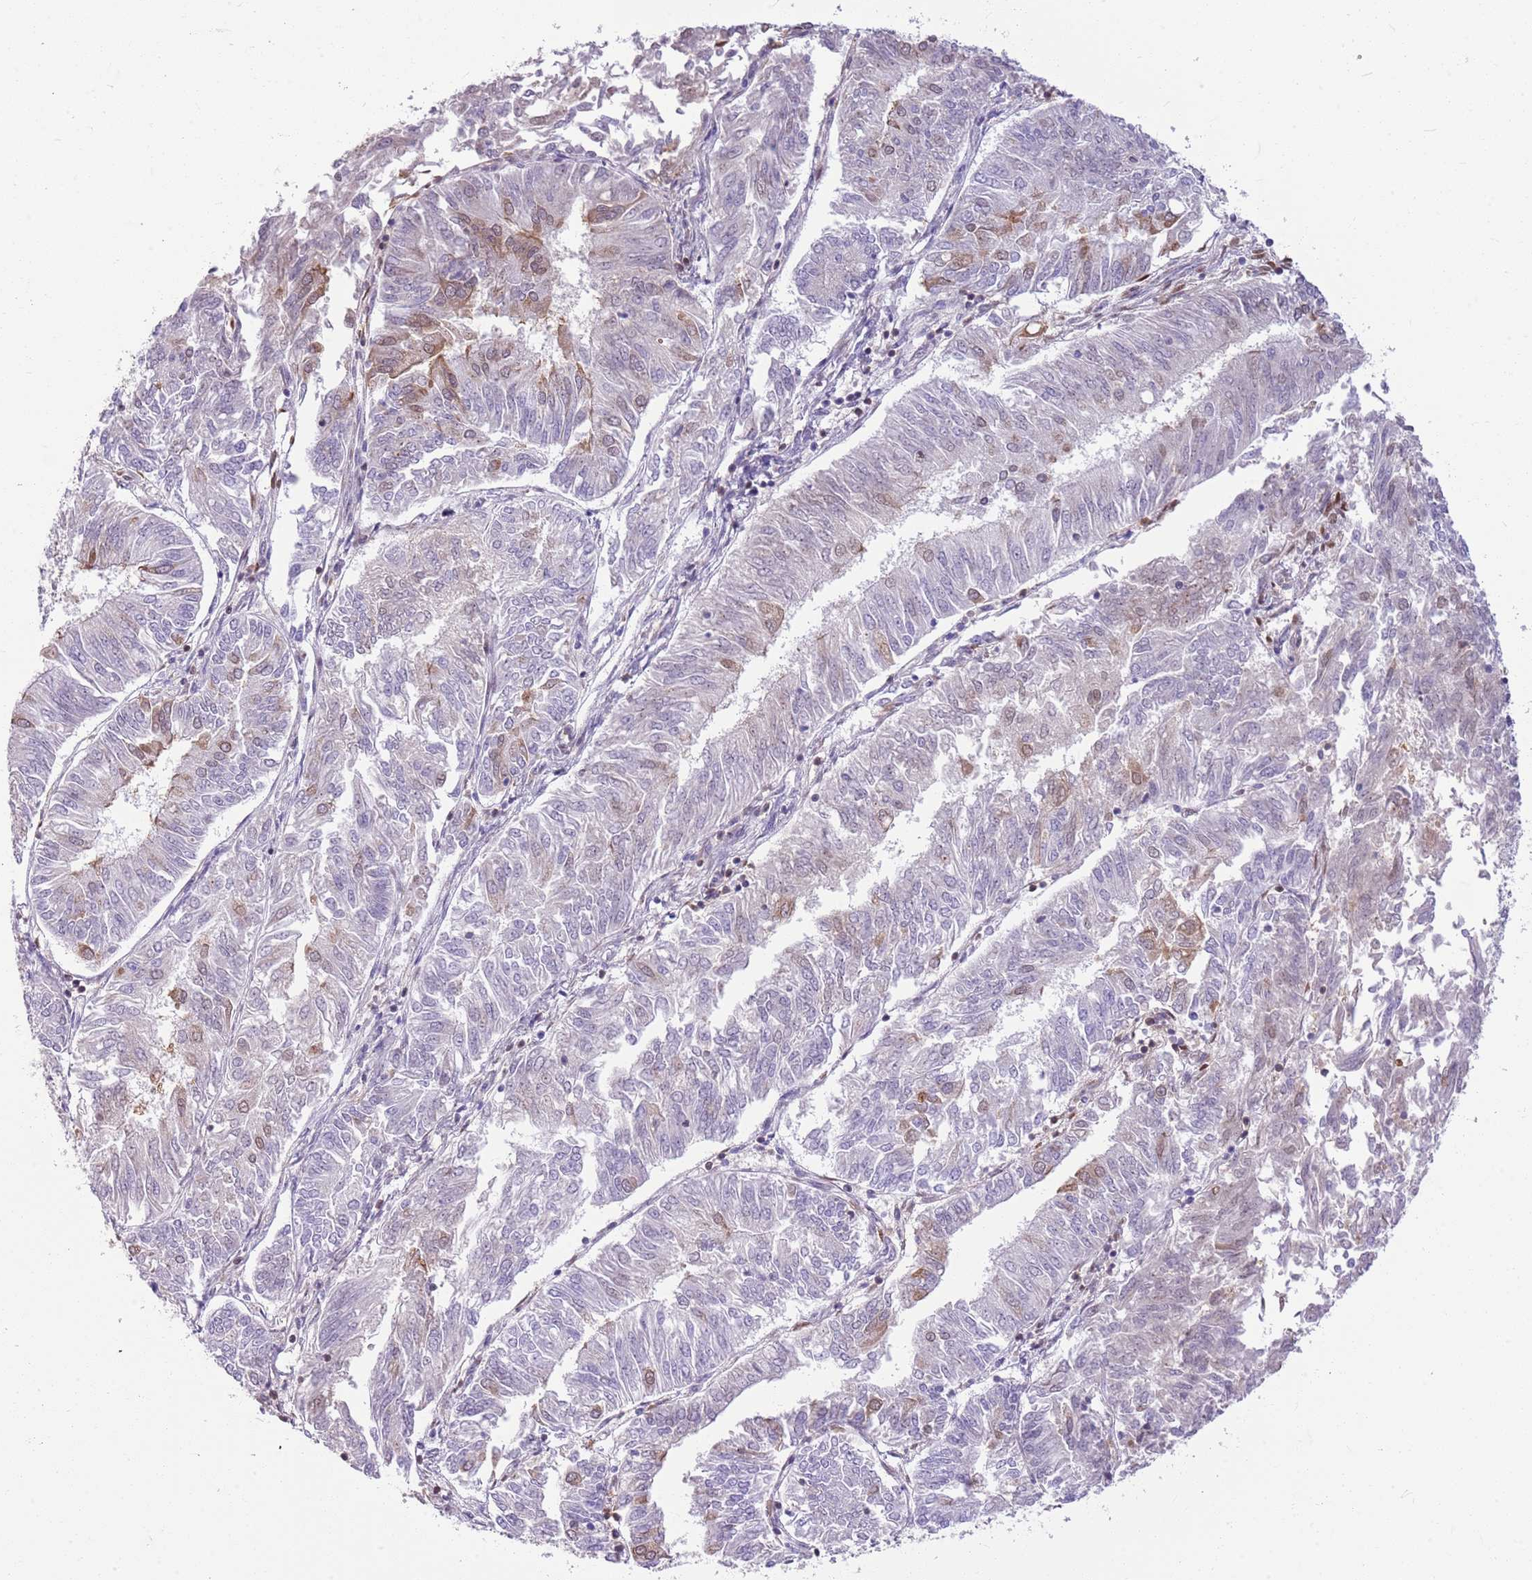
{"staining": {"intensity": "moderate", "quantity": "<25%", "location": "nuclear"}, "tissue": "endometrial cancer", "cell_type": "Tumor cells", "image_type": "cancer", "snomed": [{"axis": "morphology", "description": "Adenocarcinoma, NOS"}, {"axis": "topography", "description": "Endometrium"}], "caption": "There is low levels of moderate nuclear positivity in tumor cells of endometrial adenocarcinoma, as demonstrated by immunohistochemical staining (brown color).", "gene": "DHX32", "patient": {"sex": "female", "age": 58}}